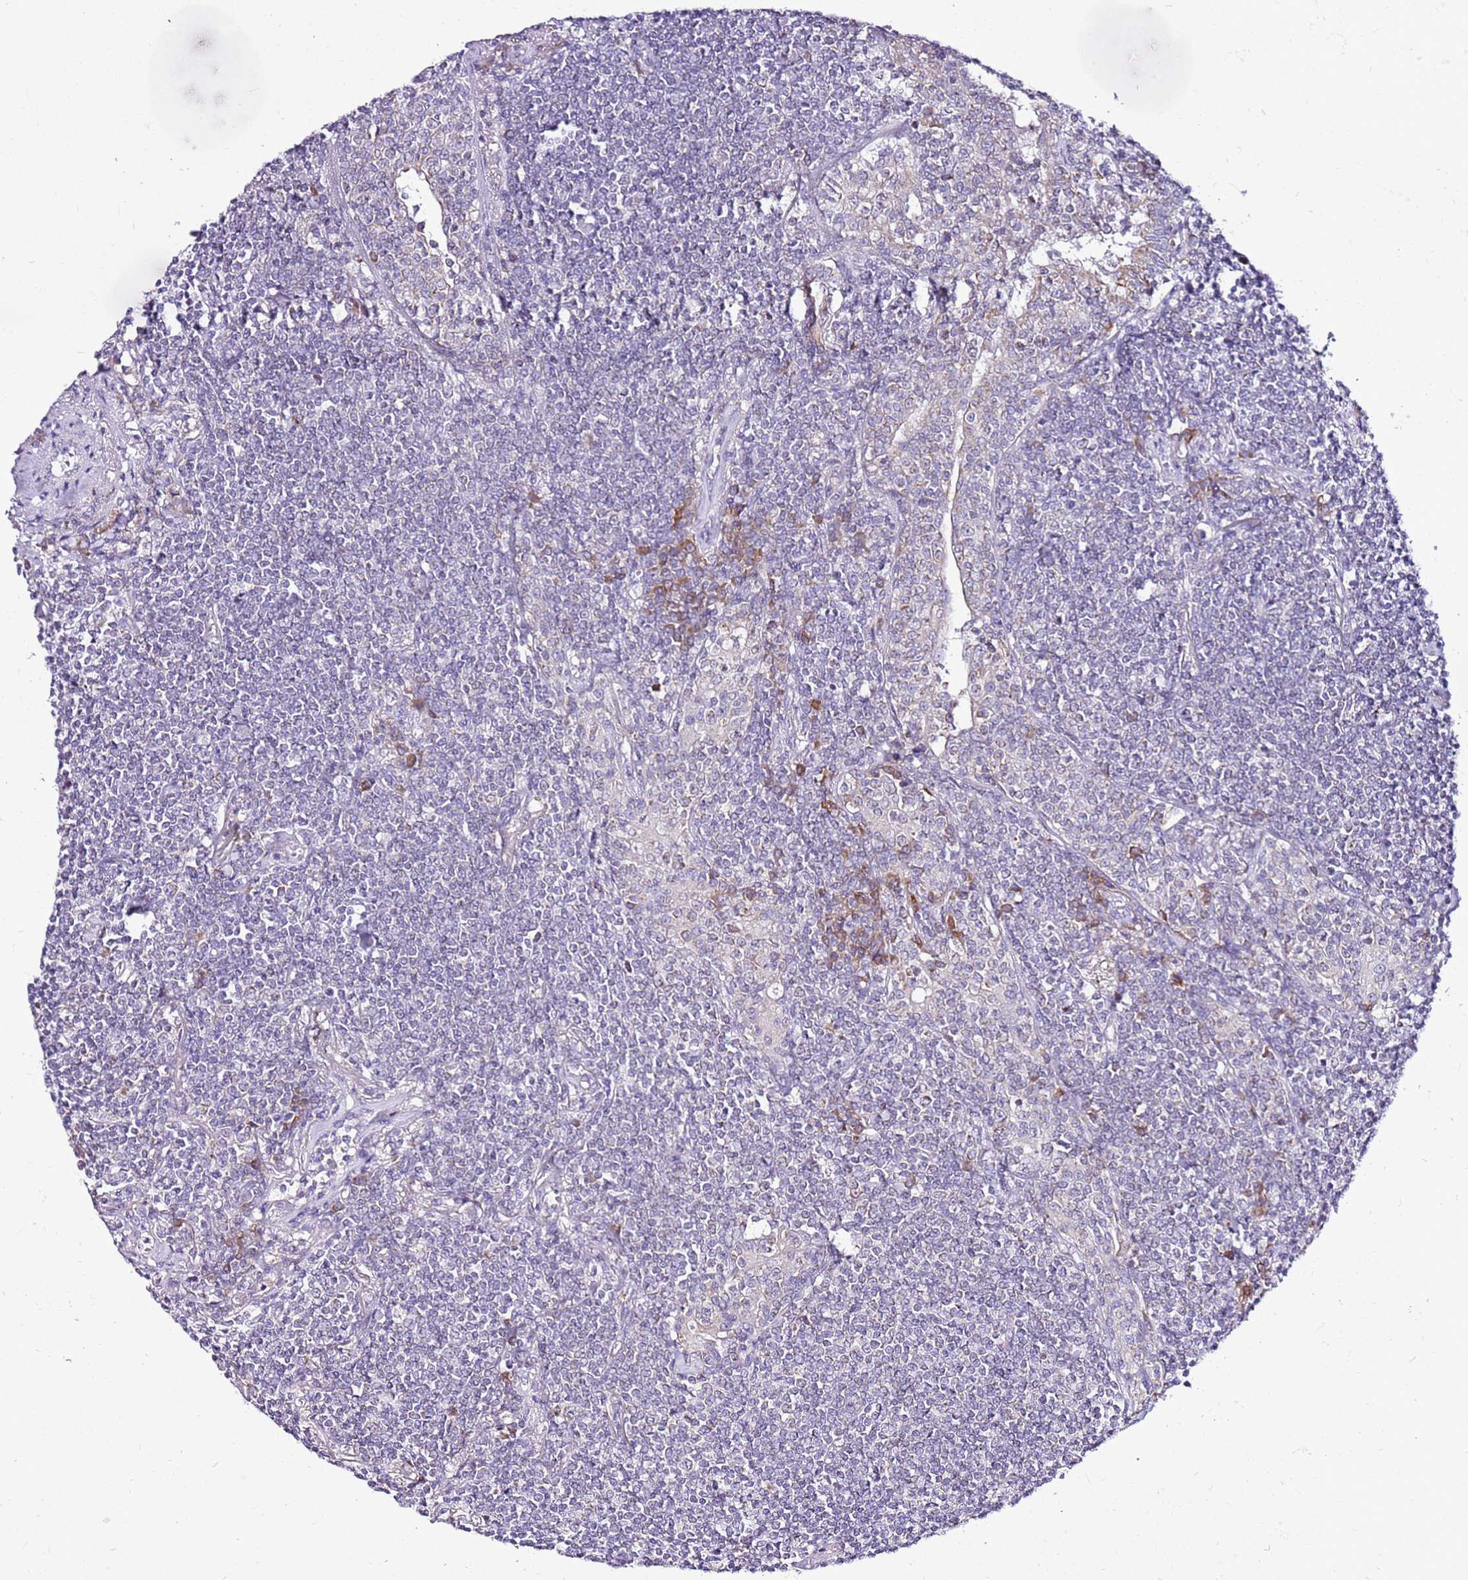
{"staining": {"intensity": "negative", "quantity": "none", "location": "none"}, "tissue": "lymphoma", "cell_type": "Tumor cells", "image_type": "cancer", "snomed": [{"axis": "morphology", "description": "Malignant lymphoma, non-Hodgkin's type, Low grade"}, {"axis": "topography", "description": "Lung"}], "caption": "Histopathology image shows no significant protein positivity in tumor cells of lymphoma.", "gene": "MRPL36", "patient": {"sex": "female", "age": 71}}